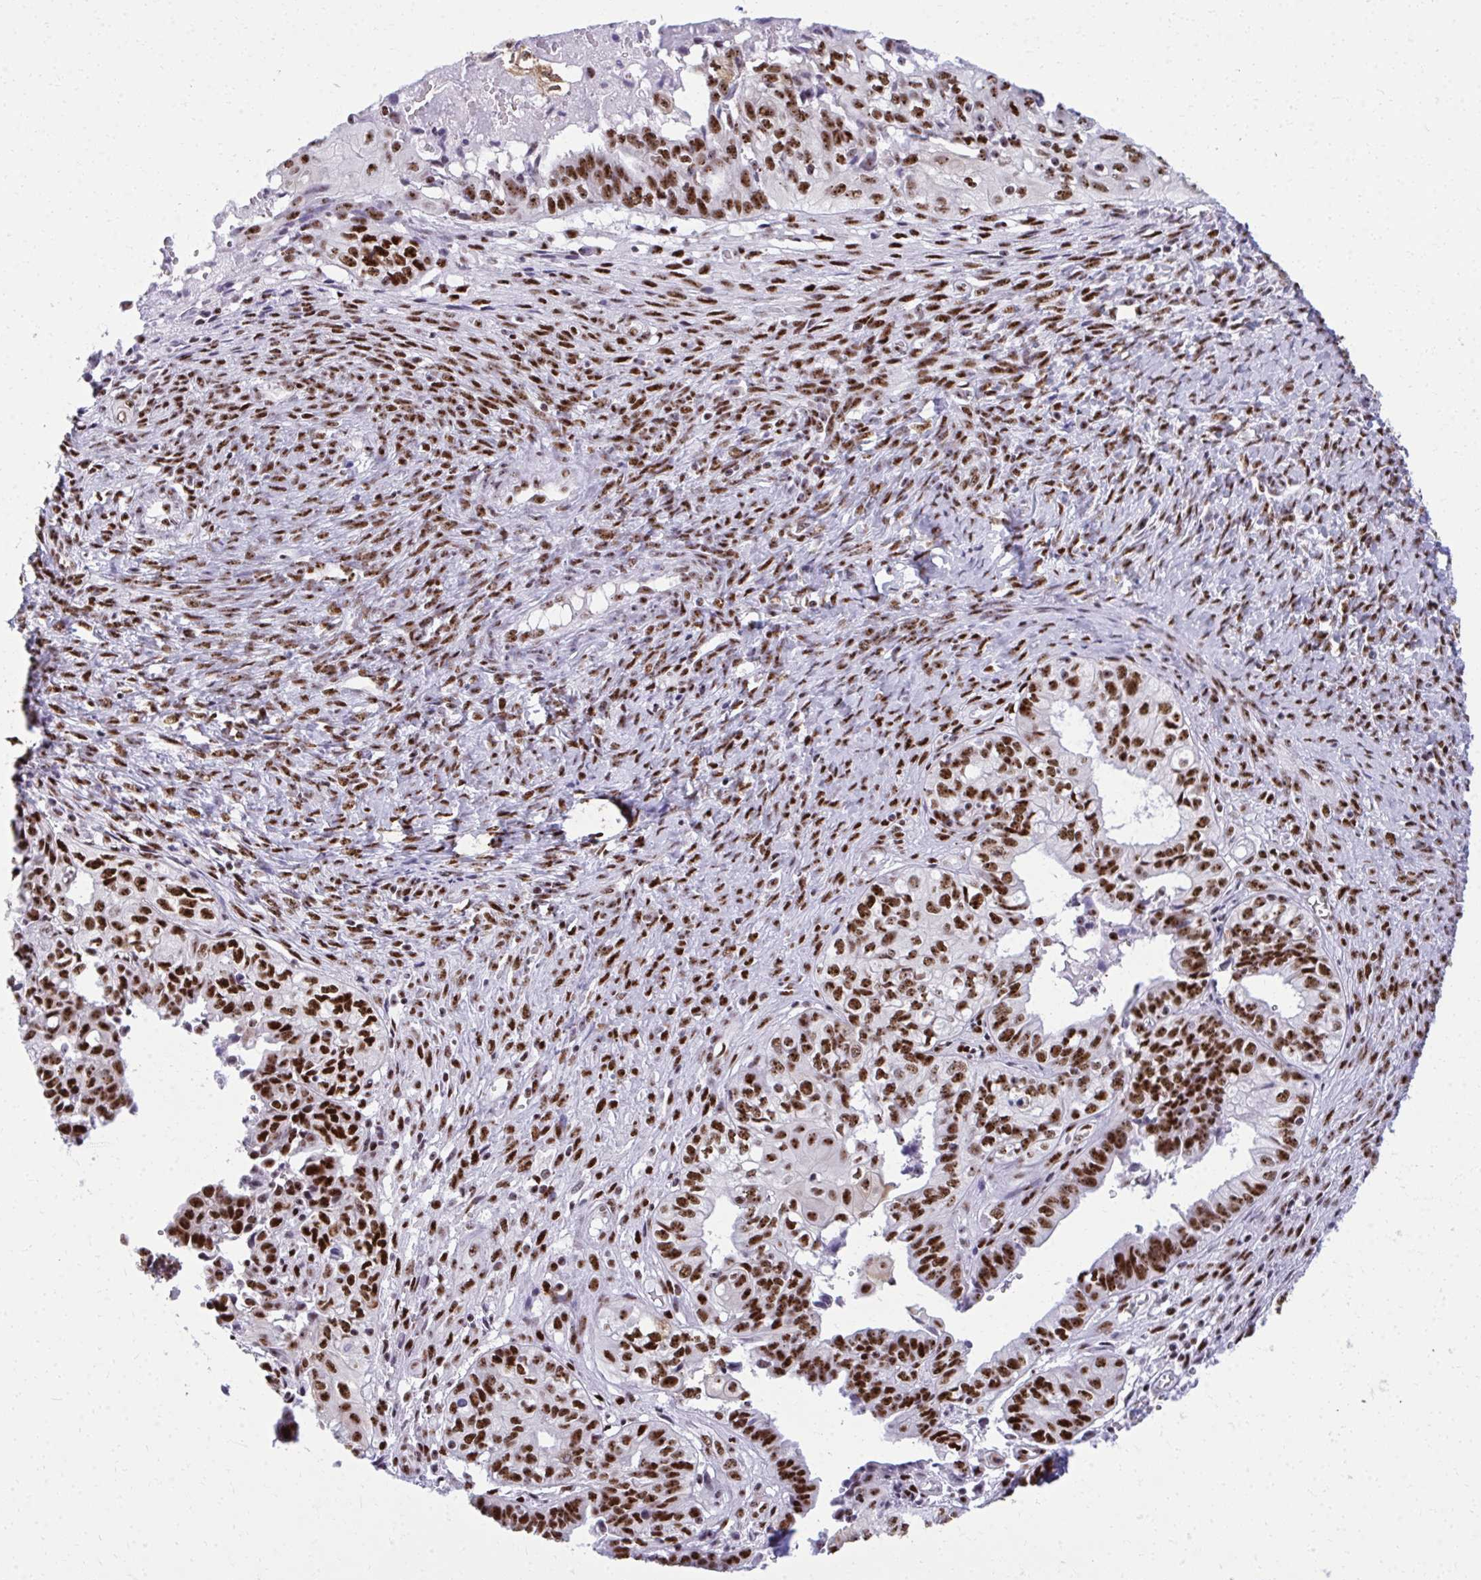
{"staining": {"intensity": "strong", "quantity": ">75%", "location": "nuclear"}, "tissue": "ovarian cancer", "cell_type": "Tumor cells", "image_type": "cancer", "snomed": [{"axis": "morphology", "description": "Carcinoma, endometroid"}, {"axis": "topography", "description": "Ovary"}], "caption": "IHC histopathology image of neoplastic tissue: human endometroid carcinoma (ovarian) stained using IHC exhibits high levels of strong protein expression localized specifically in the nuclear of tumor cells, appearing as a nuclear brown color.", "gene": "PELP1", "patient": {"sex": "female", "age": 64}}